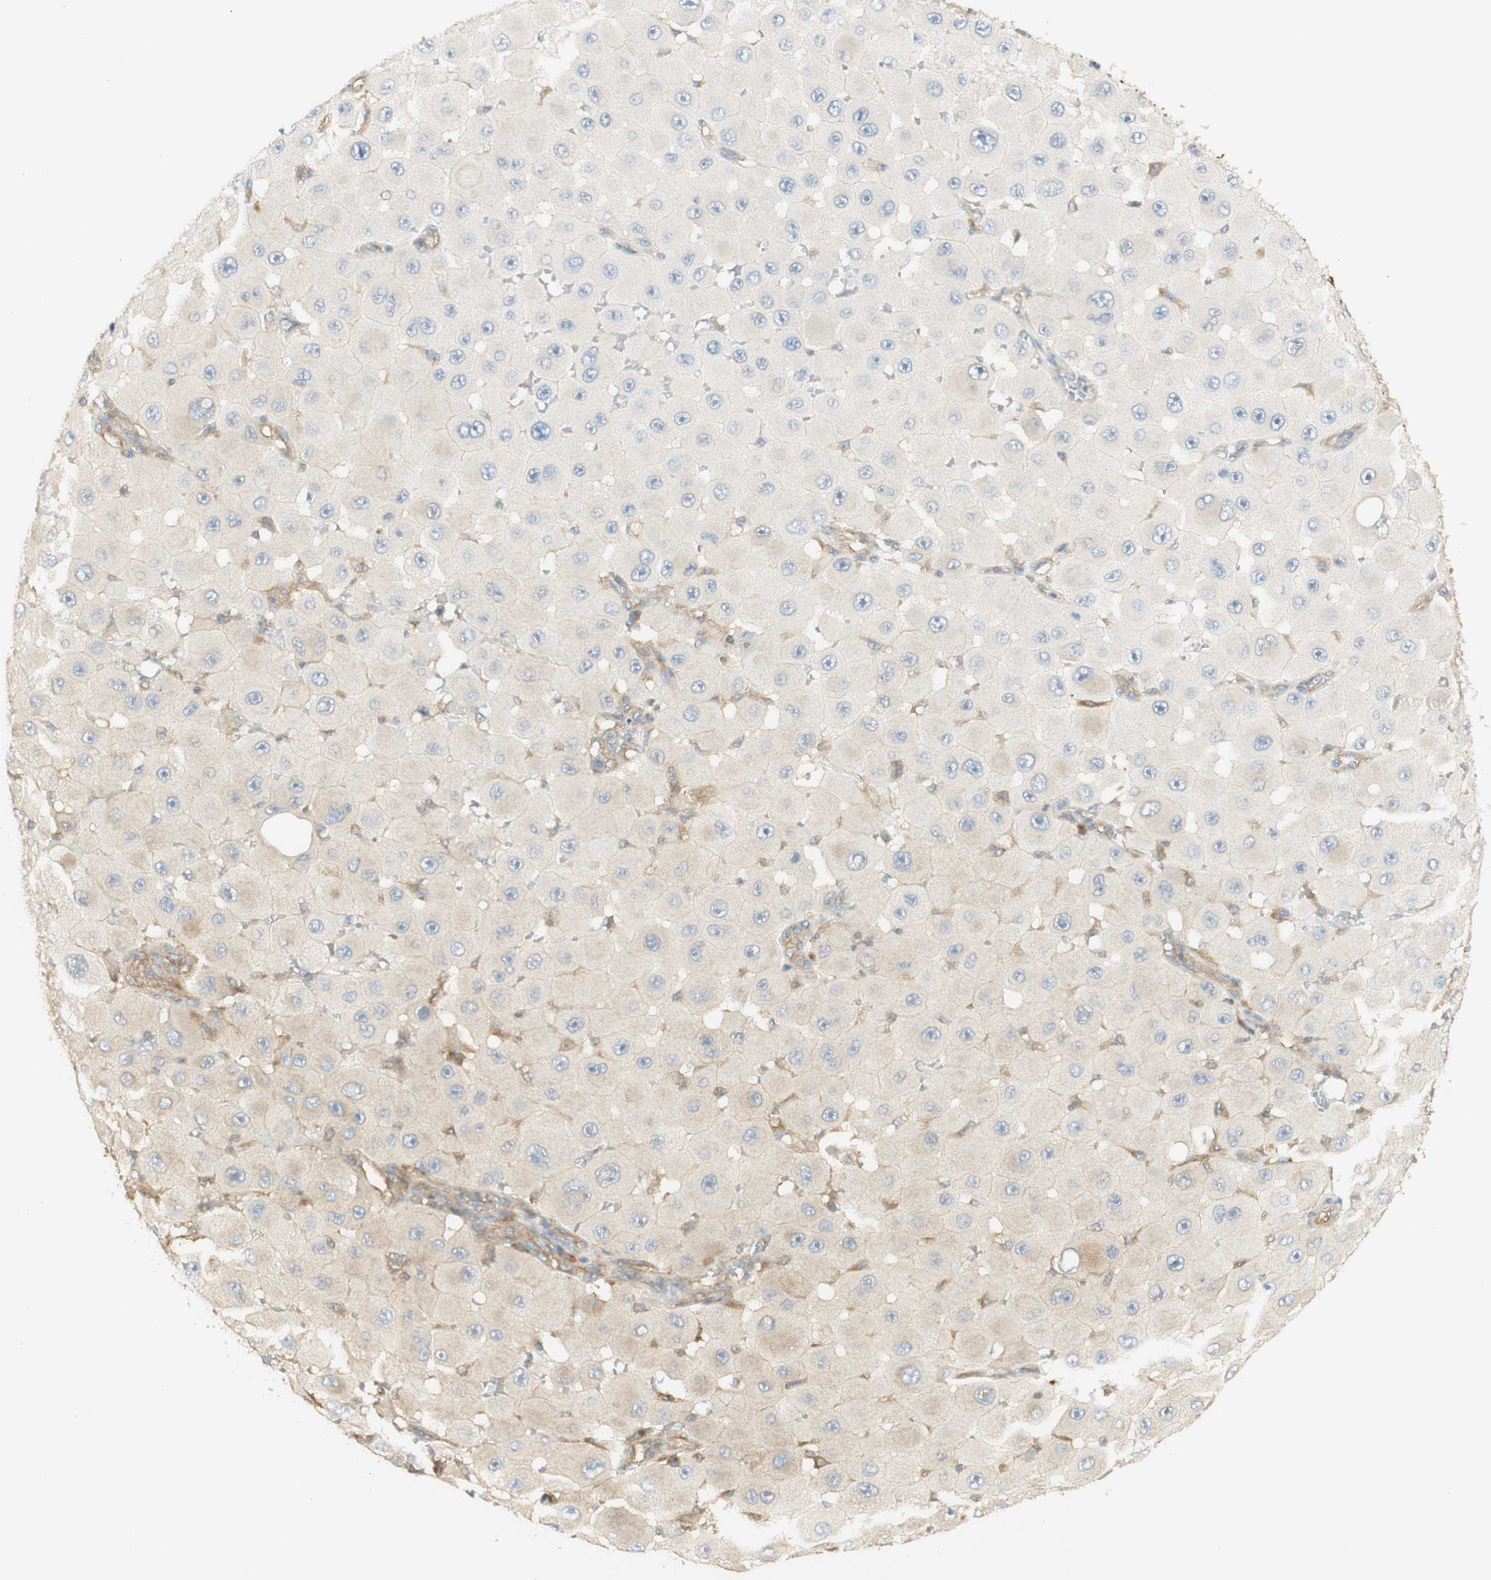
{"staining": {"intensity": "weak", "quantity": ">75%", "location": "cytoplasmic/membranous"}, "tissue": "melanoma", "cell_type": "Tumor cells", "image_type": "cancer", "snomed": [{"axis": "morphology", "description": "Malignant melanoma, NOS"}, {"axis": "topography", "description": "Skin"}], "caption": "A low amount of weak cytoplasmic/membranous staining is seen in approximately >75% of tumor cells in malignant melanoma tissue.", "gene": "IKBKG", "patient": {"sex": "female", "age": 81}}